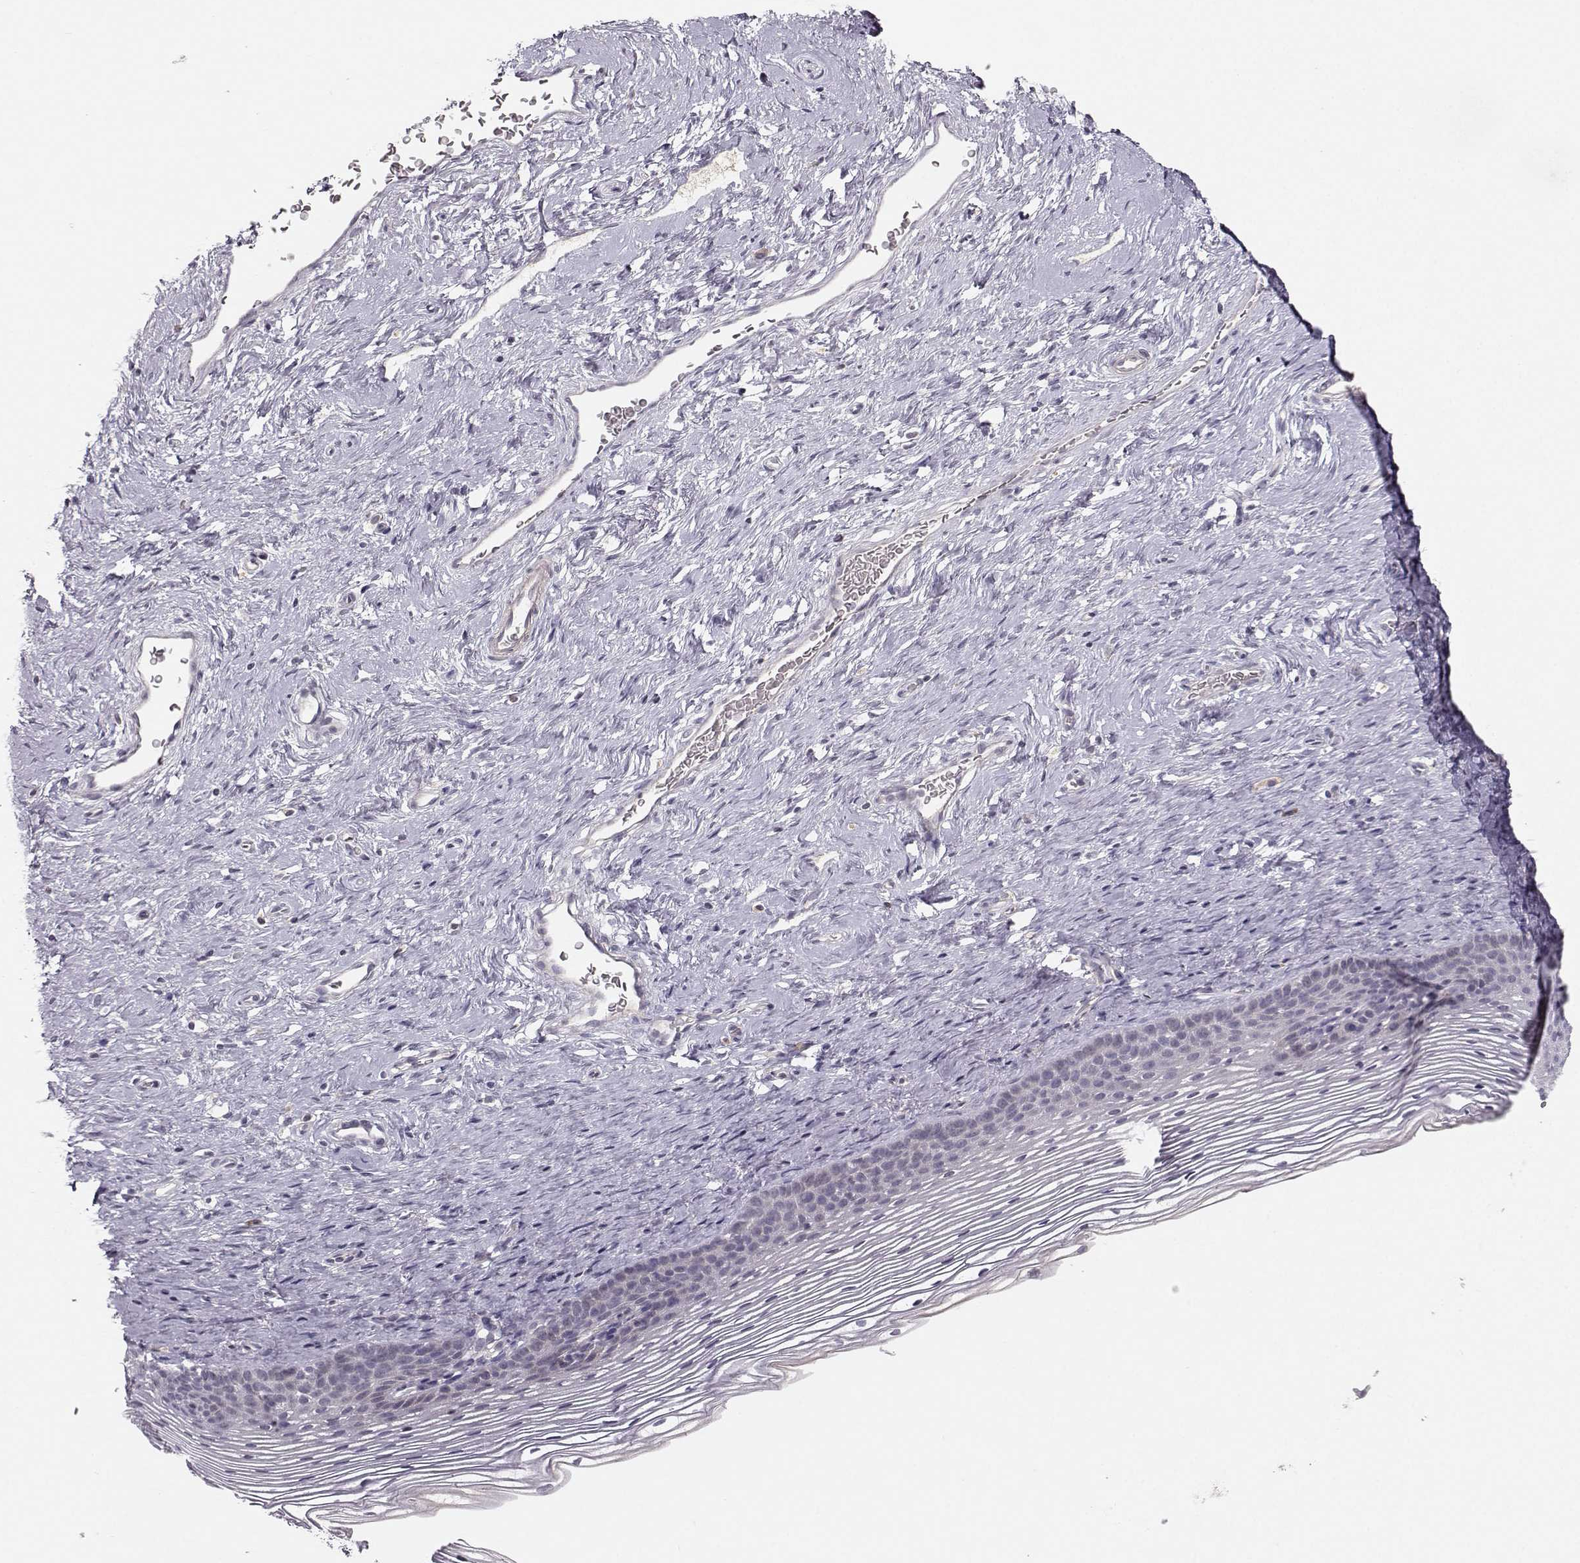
{"staining": {"intensity": "negative", "quantity": "none", "location": "none"}, "tissue": "cervix", "cell_type": "Glandular cells", "image_type": "normal", "snomed": [{"axis": "morphology", "description": "Normal tissue, NOS"}, {"axis": "topography", "description": "Cervix"}], "caption": "Glandular cells show no significant expression in benign cervix. (DAB IHC with hematoxylin counter stain).", "gene": "OPRD1", "patient": {"sex": "female", "age": 39}}